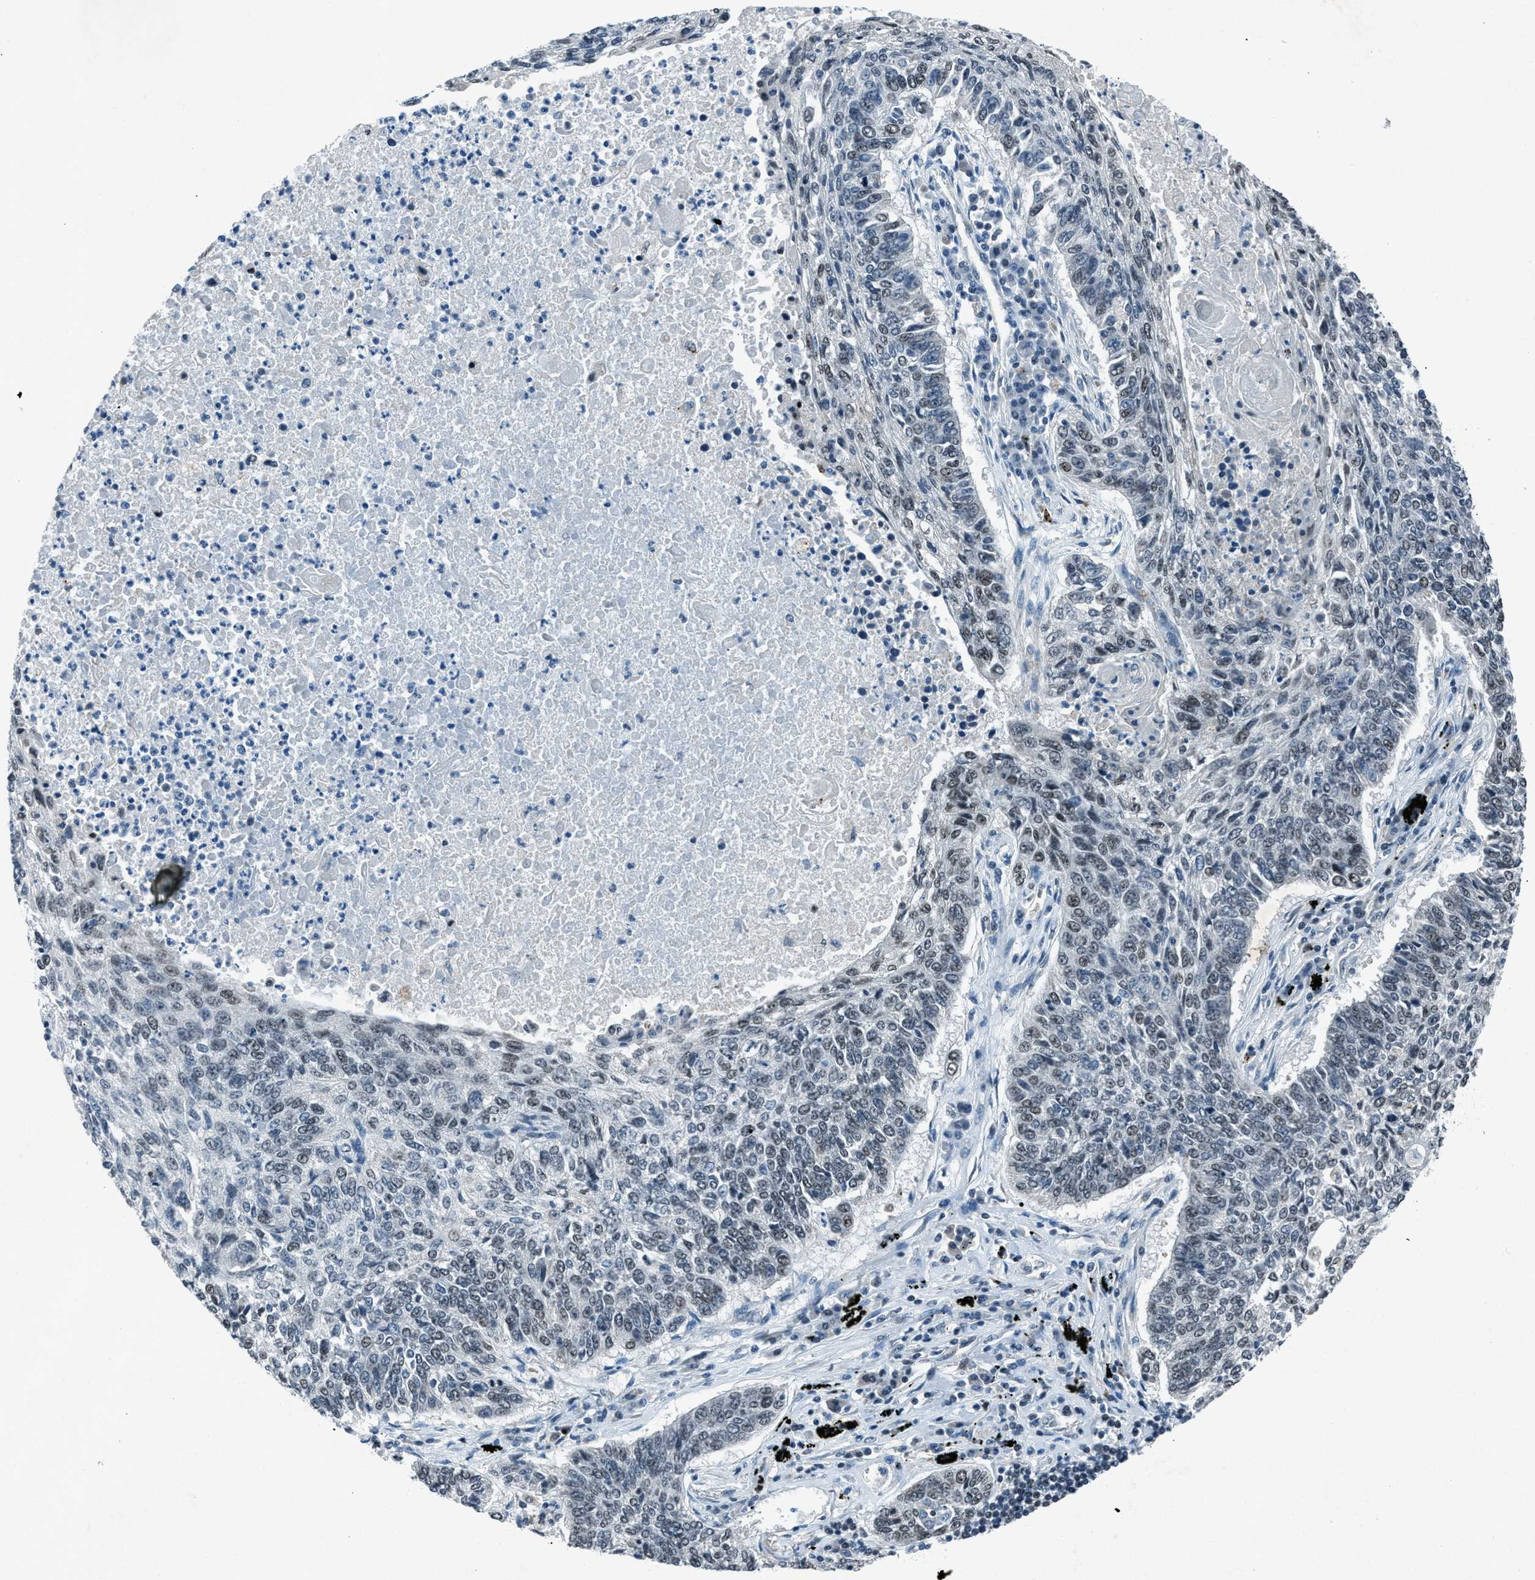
{"staining": {"intensity": "negative", "quantity": "none", "location": "none"}, "tissue": "lung cancer", "cell_type": "Tumor cells", "image_type": "cancer", "snomed": [{"axis": "morphology", "description": "Normal tissue, NOS"}, {"axis": "morphology", "description": "Squamous cell carcinoma, NOS"}, {"axis": "topography", "description": "Cartilage tissue"}, {"axis": "topography", "description": "Bronchus"}, {"axis": "topography", "description": "Lung"}], "caption": "A high-resolution micrograph shows immunohistochemistry staining of lung squamous cell carcinoma, which demonstrates no significant positivity in tumor cells.", "gene": "ADCY1", "patient": {"sex": "female", "age": 49}}